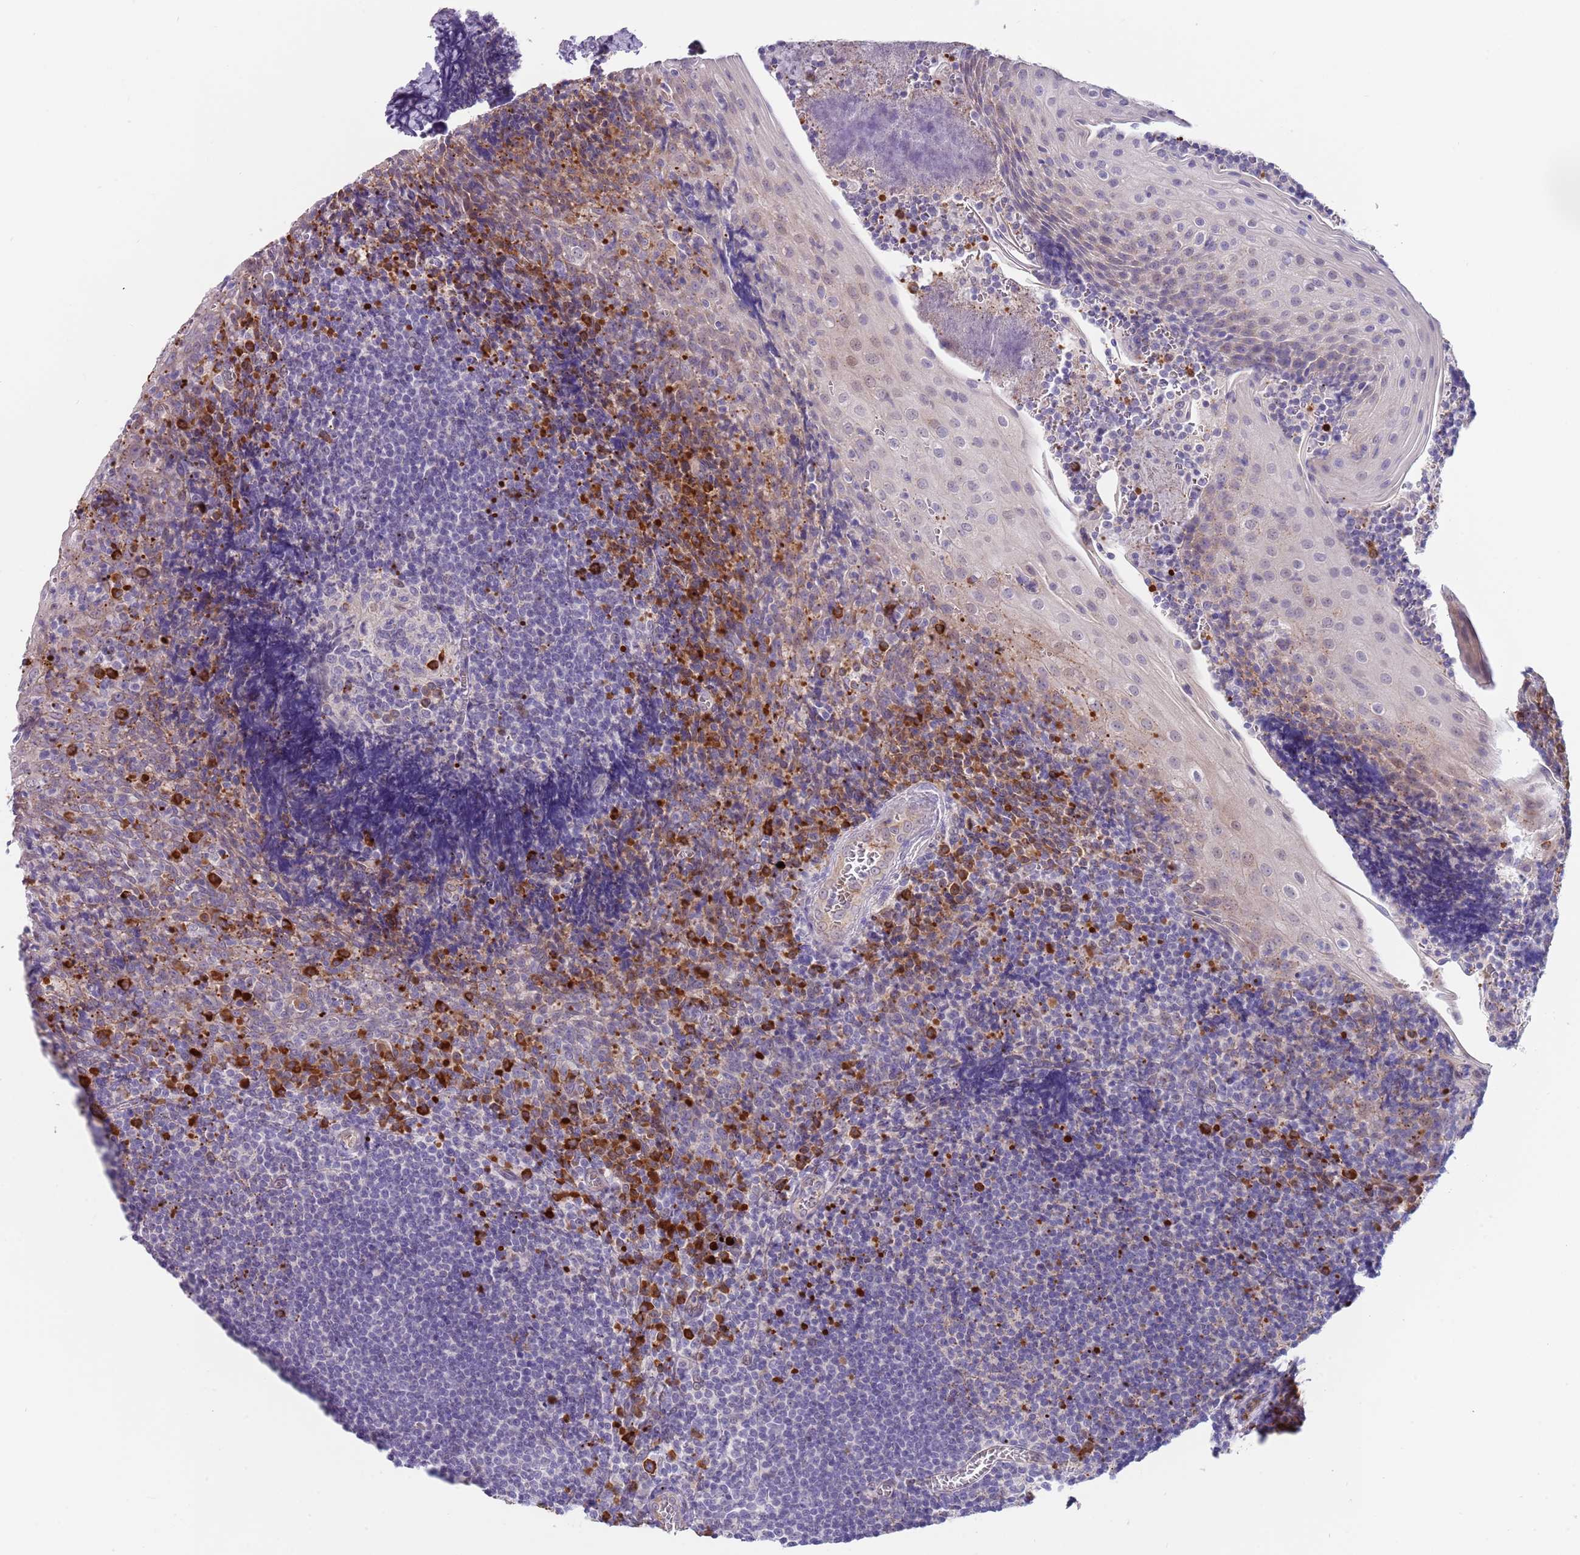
{"staining": {"intensity": "strong", "quantity": "<25%", "location": "cytoplasmic/membranous"}, "tissue": "tonsil", "cell_type": "Germinal center cells", "image_type": "normal", "snomed": [{"axis": "morphology", "description": "Normal tissue, NOS"}, {"axis": "topography", "description": "Tonsil"}], "caption": "Benign tonsil demonstrates strong cytoplasmic/membranous positivity in about <25% of germinal center cells, visualized by immunohistochemistry.", "gene": "TNRC6C", "patient": {"sex": "male", "age": 27}}